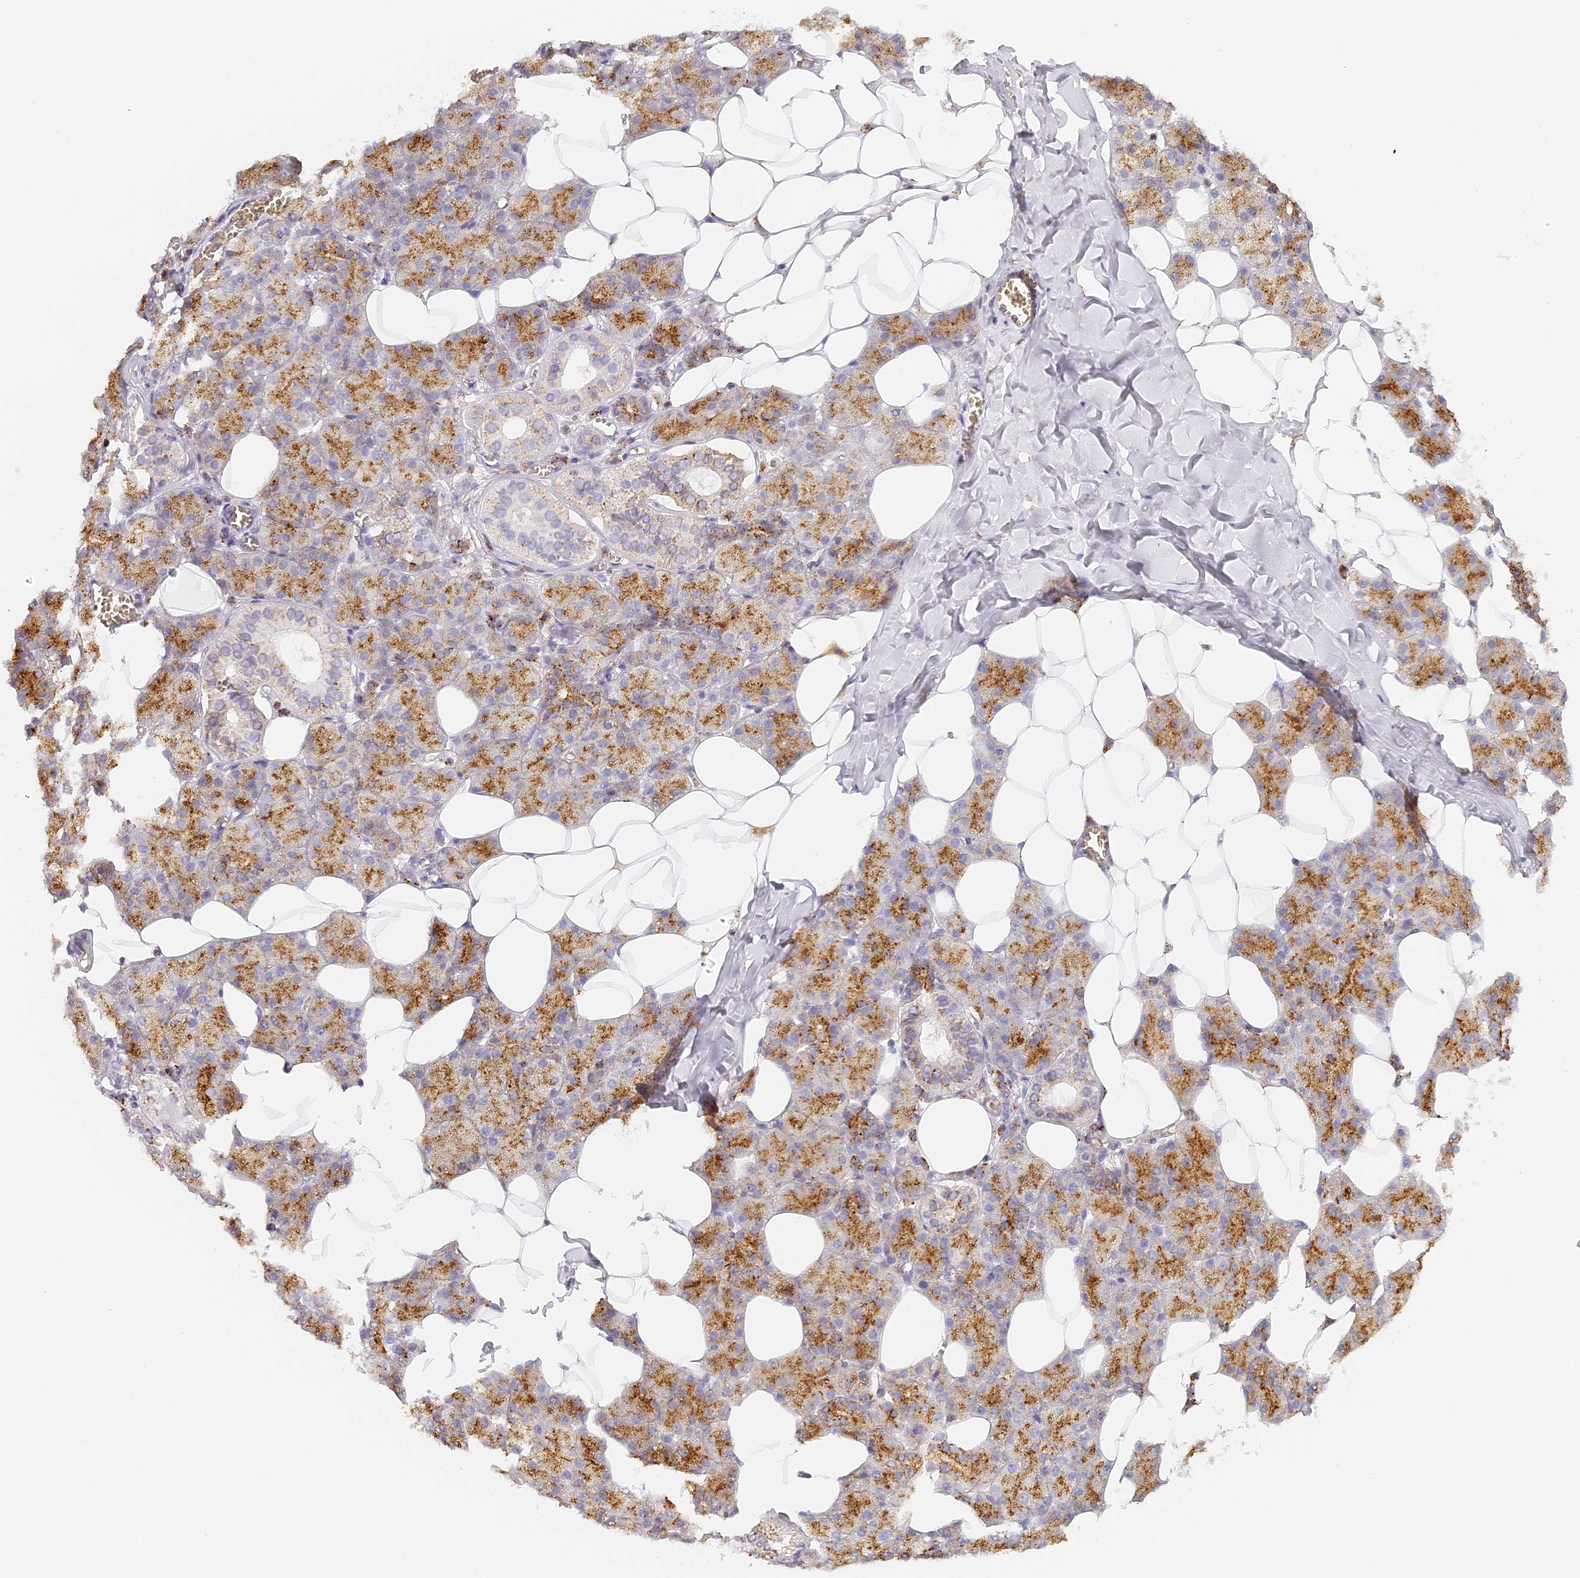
{"staining": {"intensity": "moderate", "quantity": ">75%", "location": "cytoplasmic/membranous"}, "tissue": "salivary gland", "cell_type": "Glandular cells", "image_type": "normal", "snomed": [{"axis": "morphology", "description": "Normal tissue, NOS"}, {"axis": "topography", "description": "Salivary gland"}], "caption": "Immunohistochemical staining of unremarkable salivary gland shows >75% levels of moderate cytoplasmic/membranous protein expression in about >75% of glandular cells. Ihc stains the protein in brown and the nuclei are stained blue.", "gene": "LAMP2", "patient": {"sex": "female", "age": 33}}